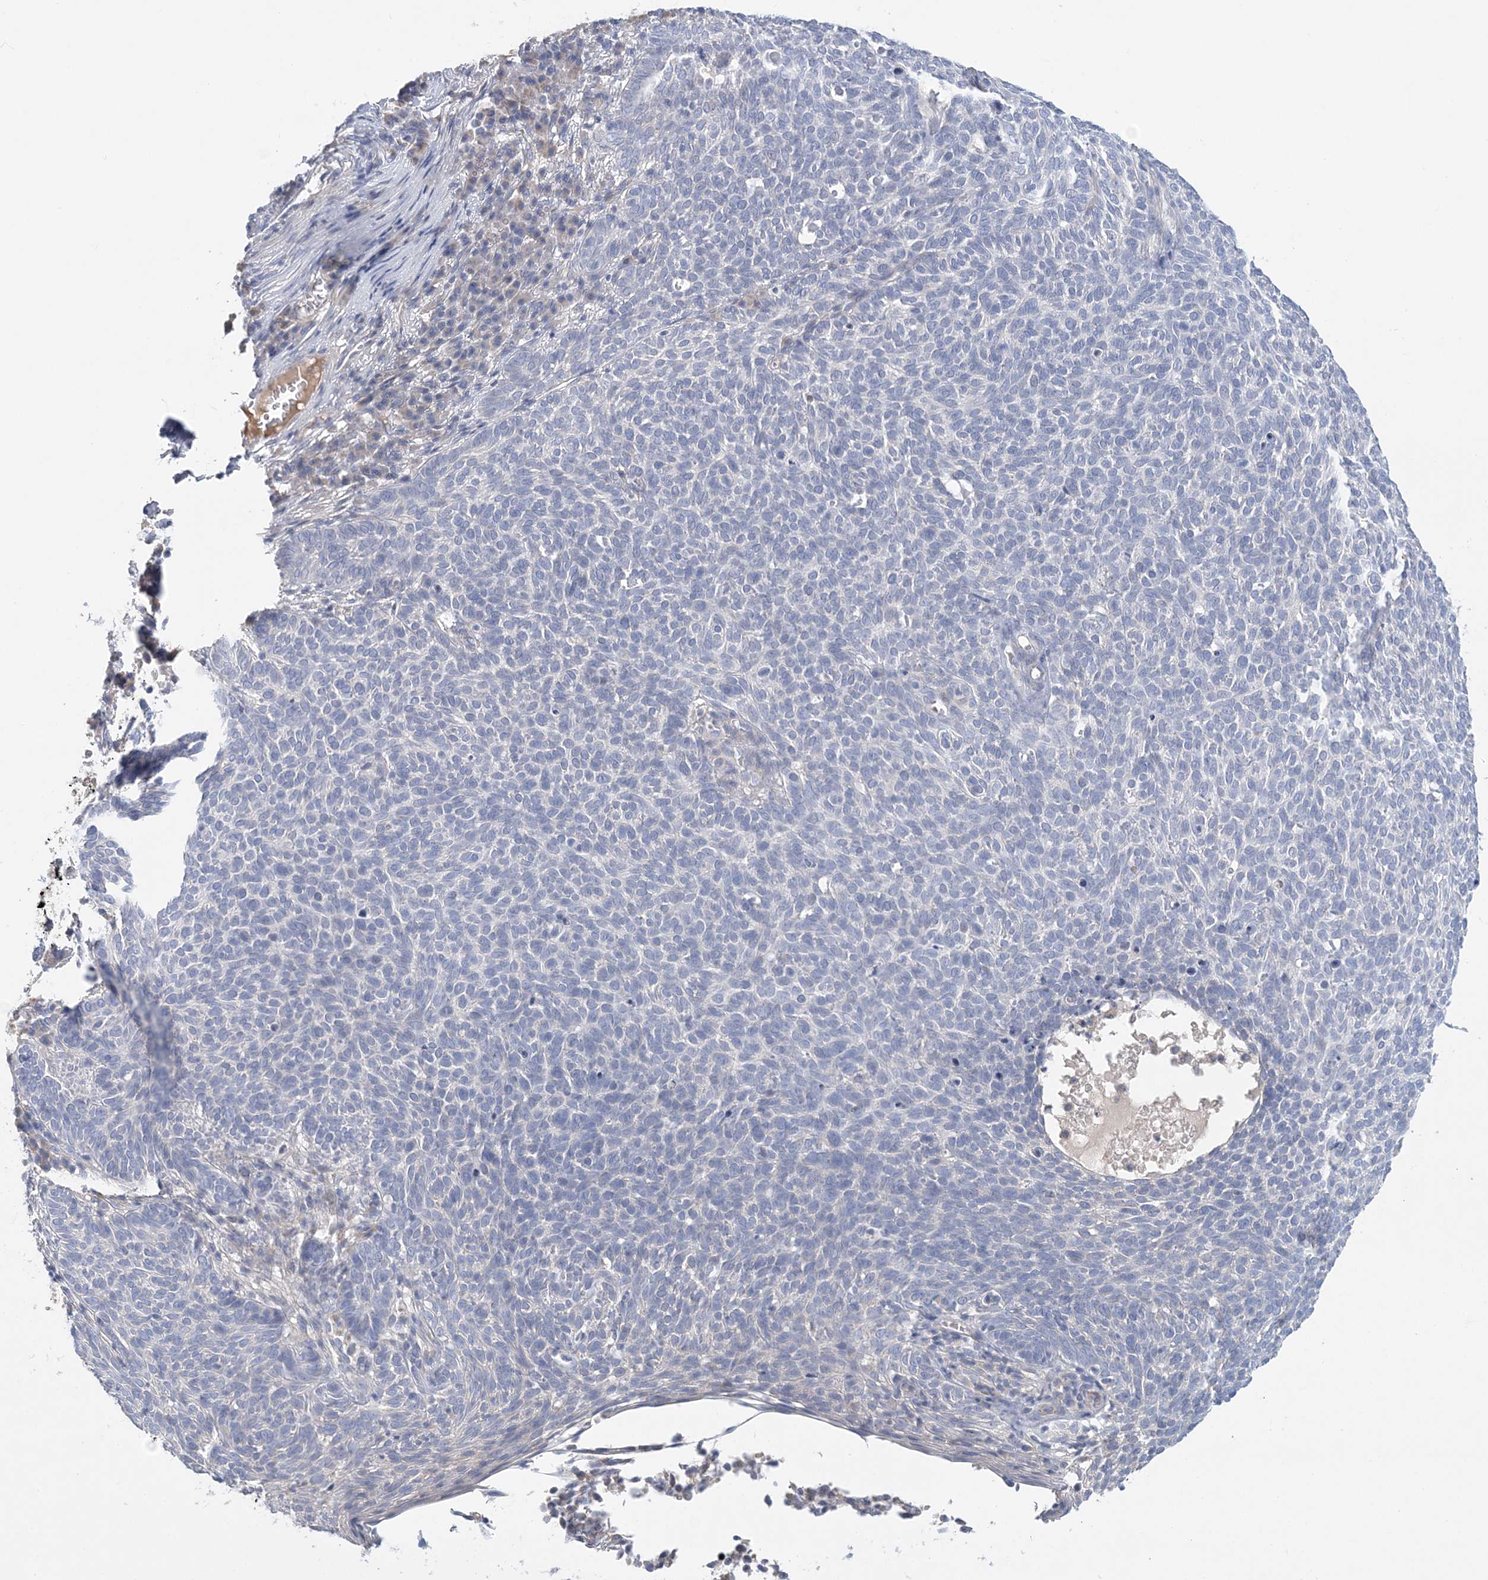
{"staining": {"intensity": "negative", "quantity": "none", "location": "none"}, "tissue": "skin cancer", "cell_type": "Tumor cells", "image_type": "cancer", "snomed": [{"axis": "morphology", "description": "Squamous cell carcinoma, NOS"}, {"axis": "topography", "description": "Skin"}], "caption": "A photomicrograph of skin squamous cell carcinoma stained for a protein demonstrates no brown staining in tumor cells. (Immunohistochemistry, brightfield microscopy, high magnification).", "gene": "LRRIQ4", "patient": {"sex": "female", "age": 90}}